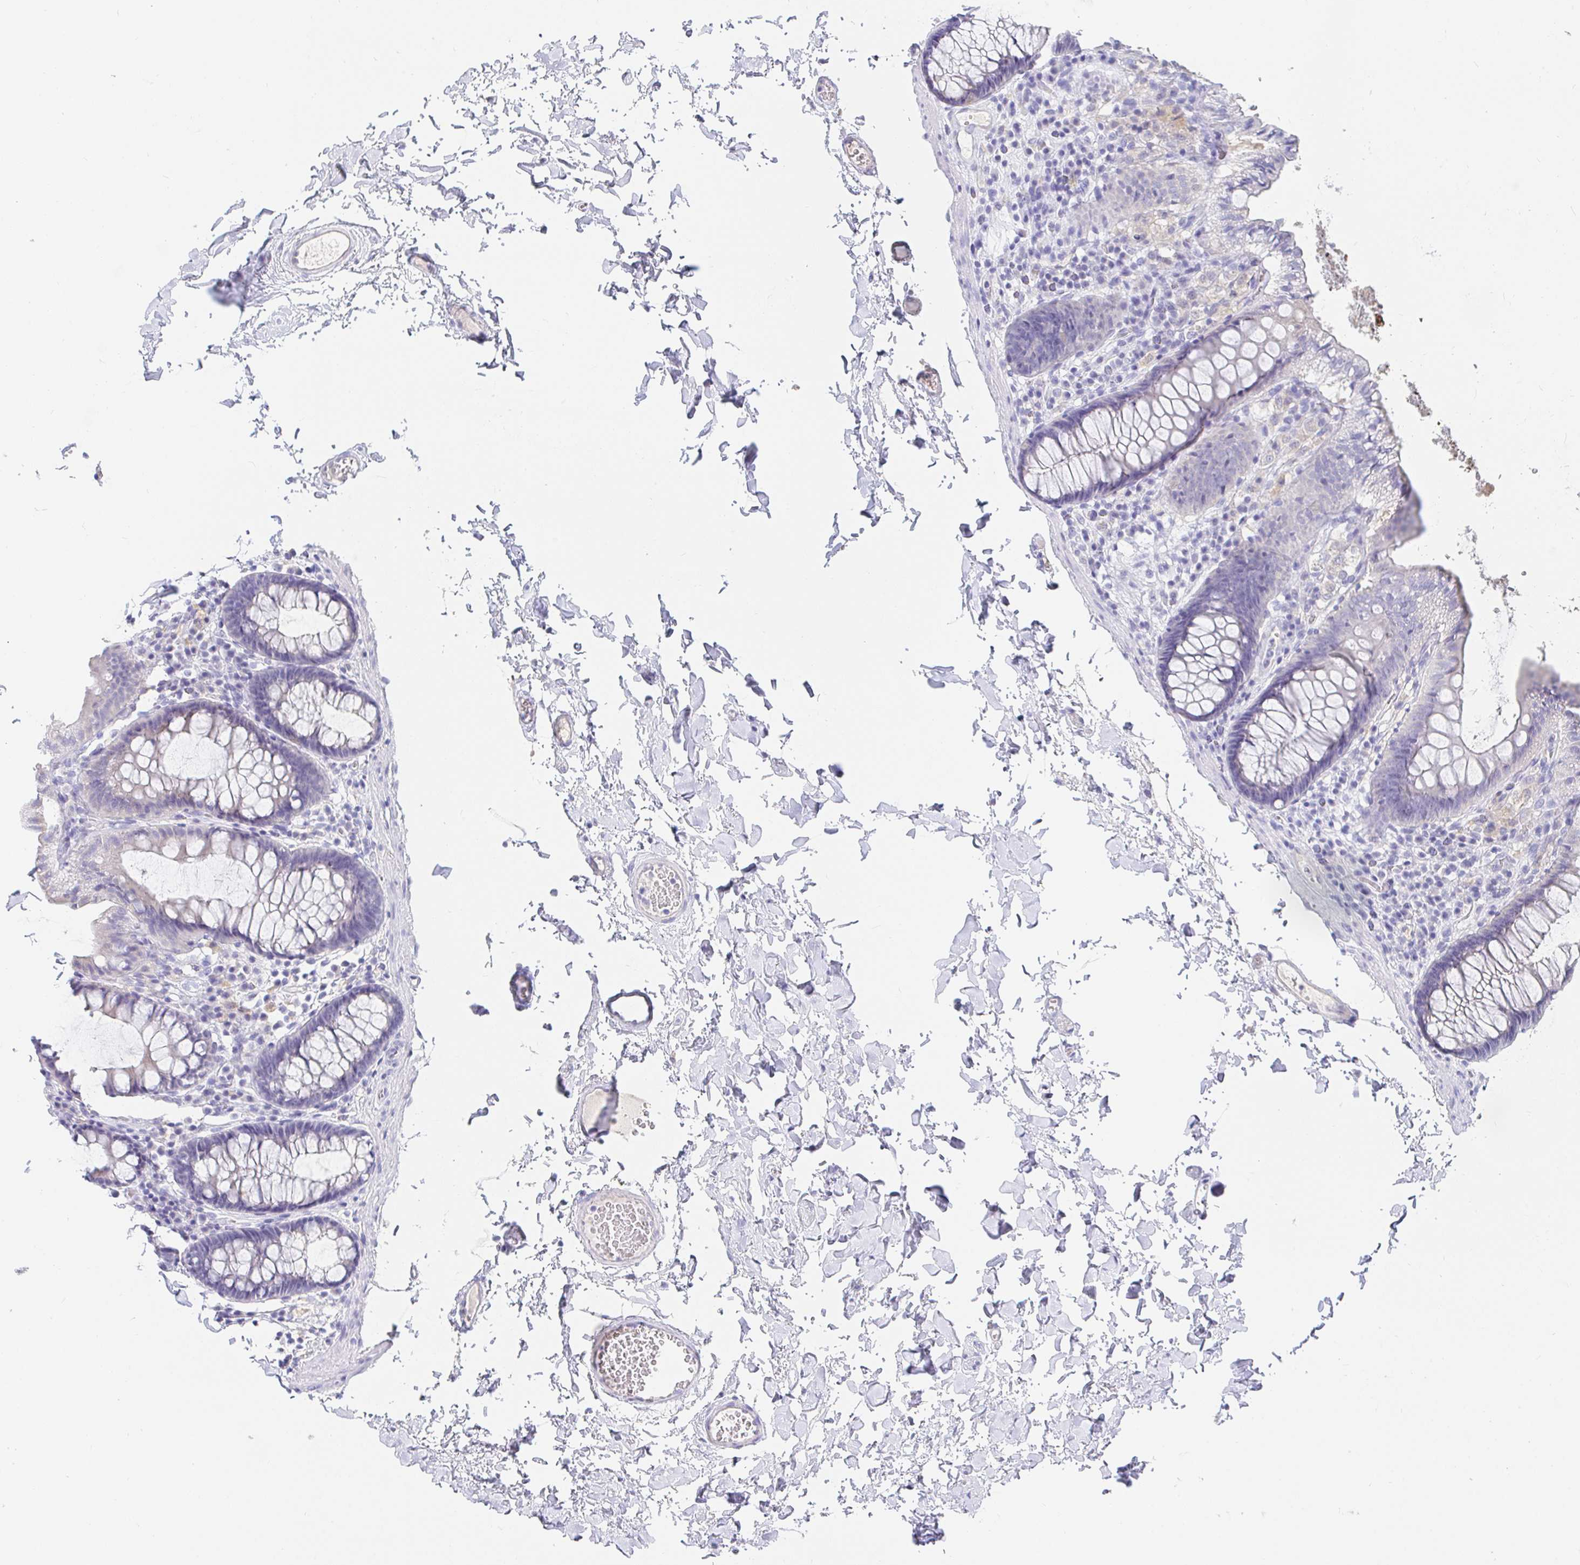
{"staining": {"intensity": "negative", "quantity": "none", "location": "none"}, "tissue": "colon", "cell_type": "Endothelial cells", "image_type": "normal", "snomed": [{"axis": "morphology", "description": "Normal tissue, NOS"}, {"axis": "topography", "description": "Colon"}, {"axis": "topography", "description": "Peripheral nerve tissue"}], "caption": "A histopathology image of colon stained for a protein shows no brown staining in endothelial cells. Brightfield microscopy of immunohistochemistry (IHC) stained with DAB (3,3'-diaminobenzidine) (brown) and hematoxylin (blue), captured at high magnification.", "gene": "PDE6B", "patient": {"sex": "male", "age": 84}}